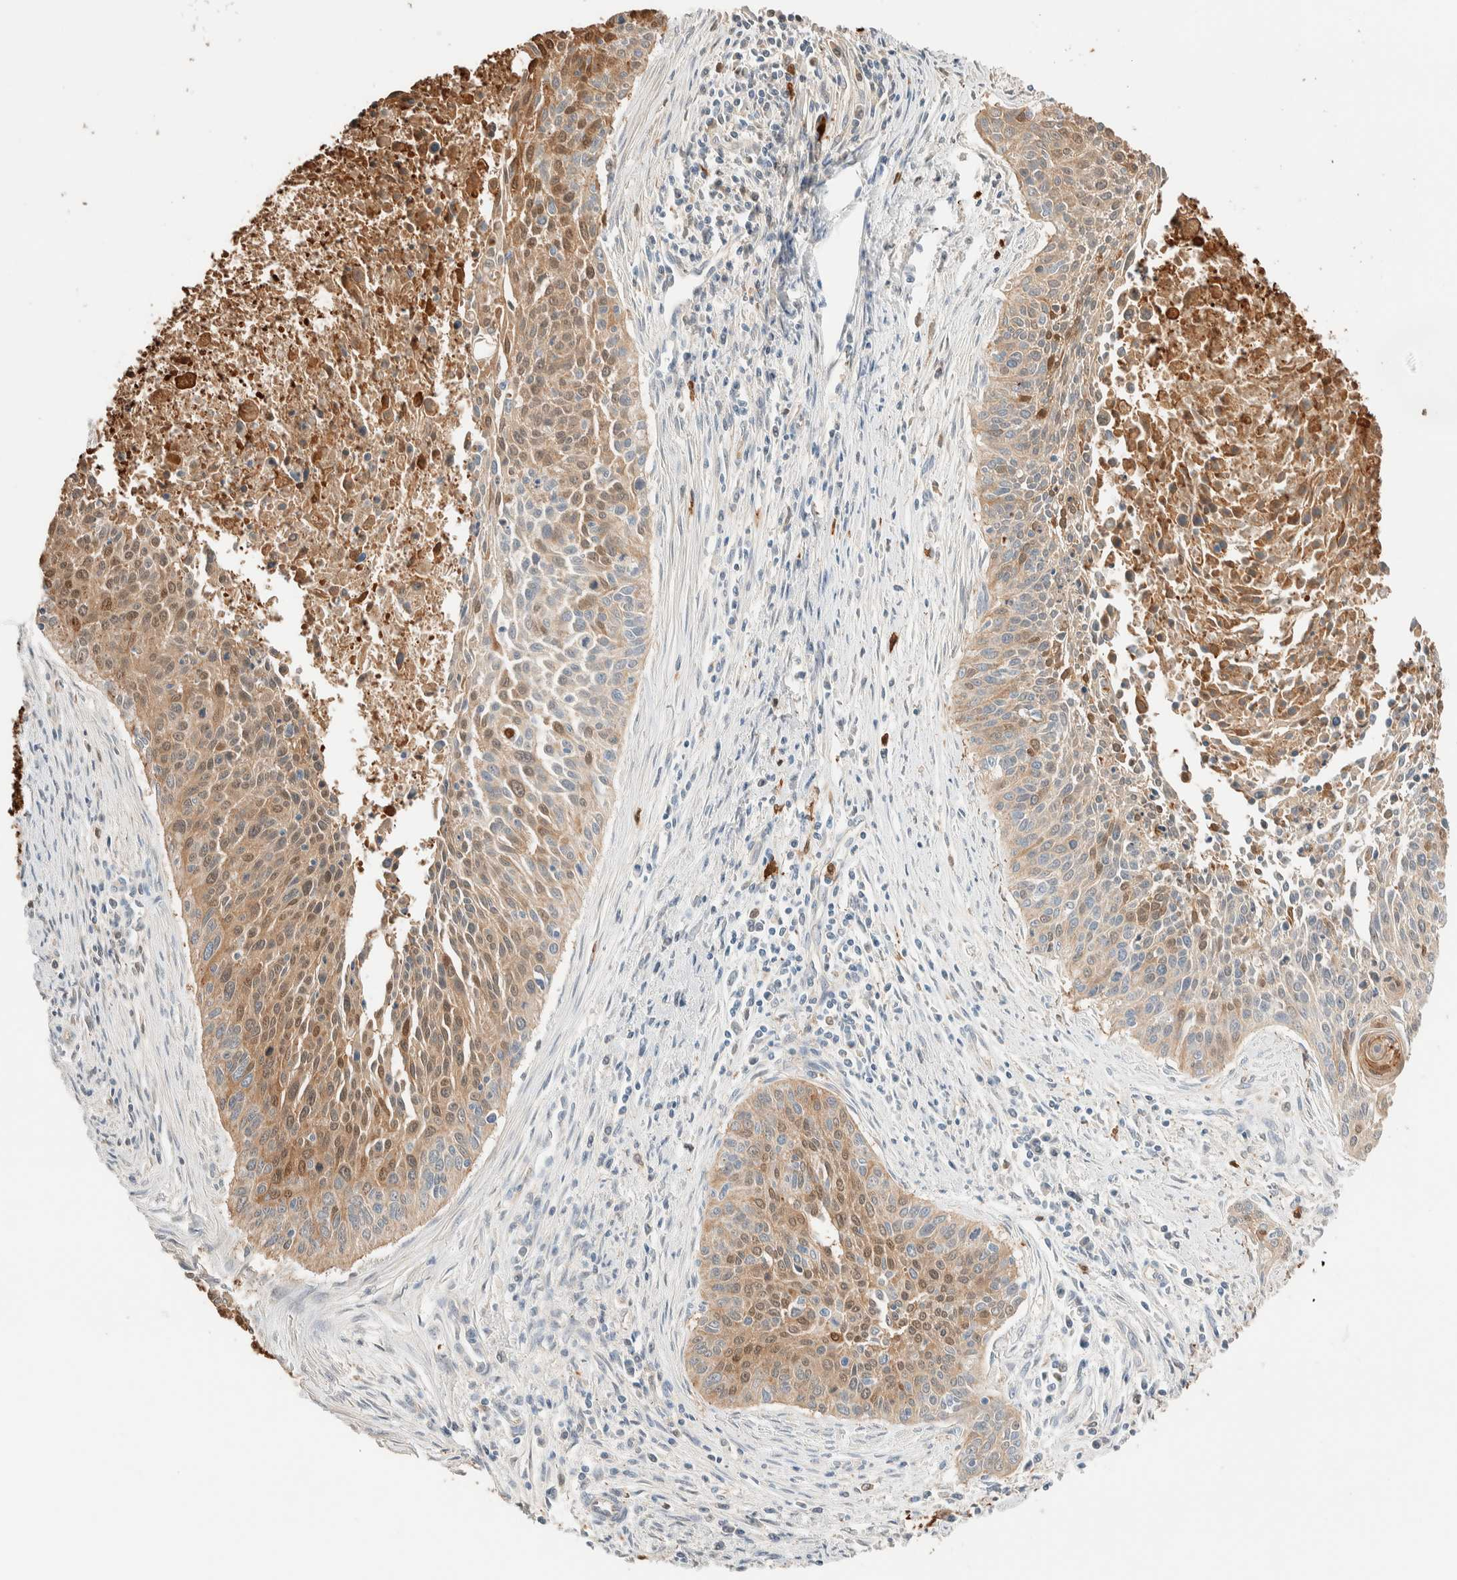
{"staining": {"intensity": "moderate", "quantity": "25%-75%", "location": "cytoplasmic/membranous,nuclear"}, "tissue": "cervical cancer", "cell_type": "Tumor cells", "image_type": "cancer", "snomed": [{"axis": "morphology", "description": "Squamous cell carcinoma, NOS"}, {"axis": "topography", "description": "Cervix"}], "caption": "Cervical squamous cell carcinoma was stained to show a protein in brown. There is medium levels of moderate cytoplasmic/membranous and nuclear expression in approximately 25%-75% of tumor cells. (DAB (3,3'-diaminobenzidine) IHC with brightfield microscopy, high magnification).", "gene": "SETD4", "patient": {"sex": "female", "age": 55}}